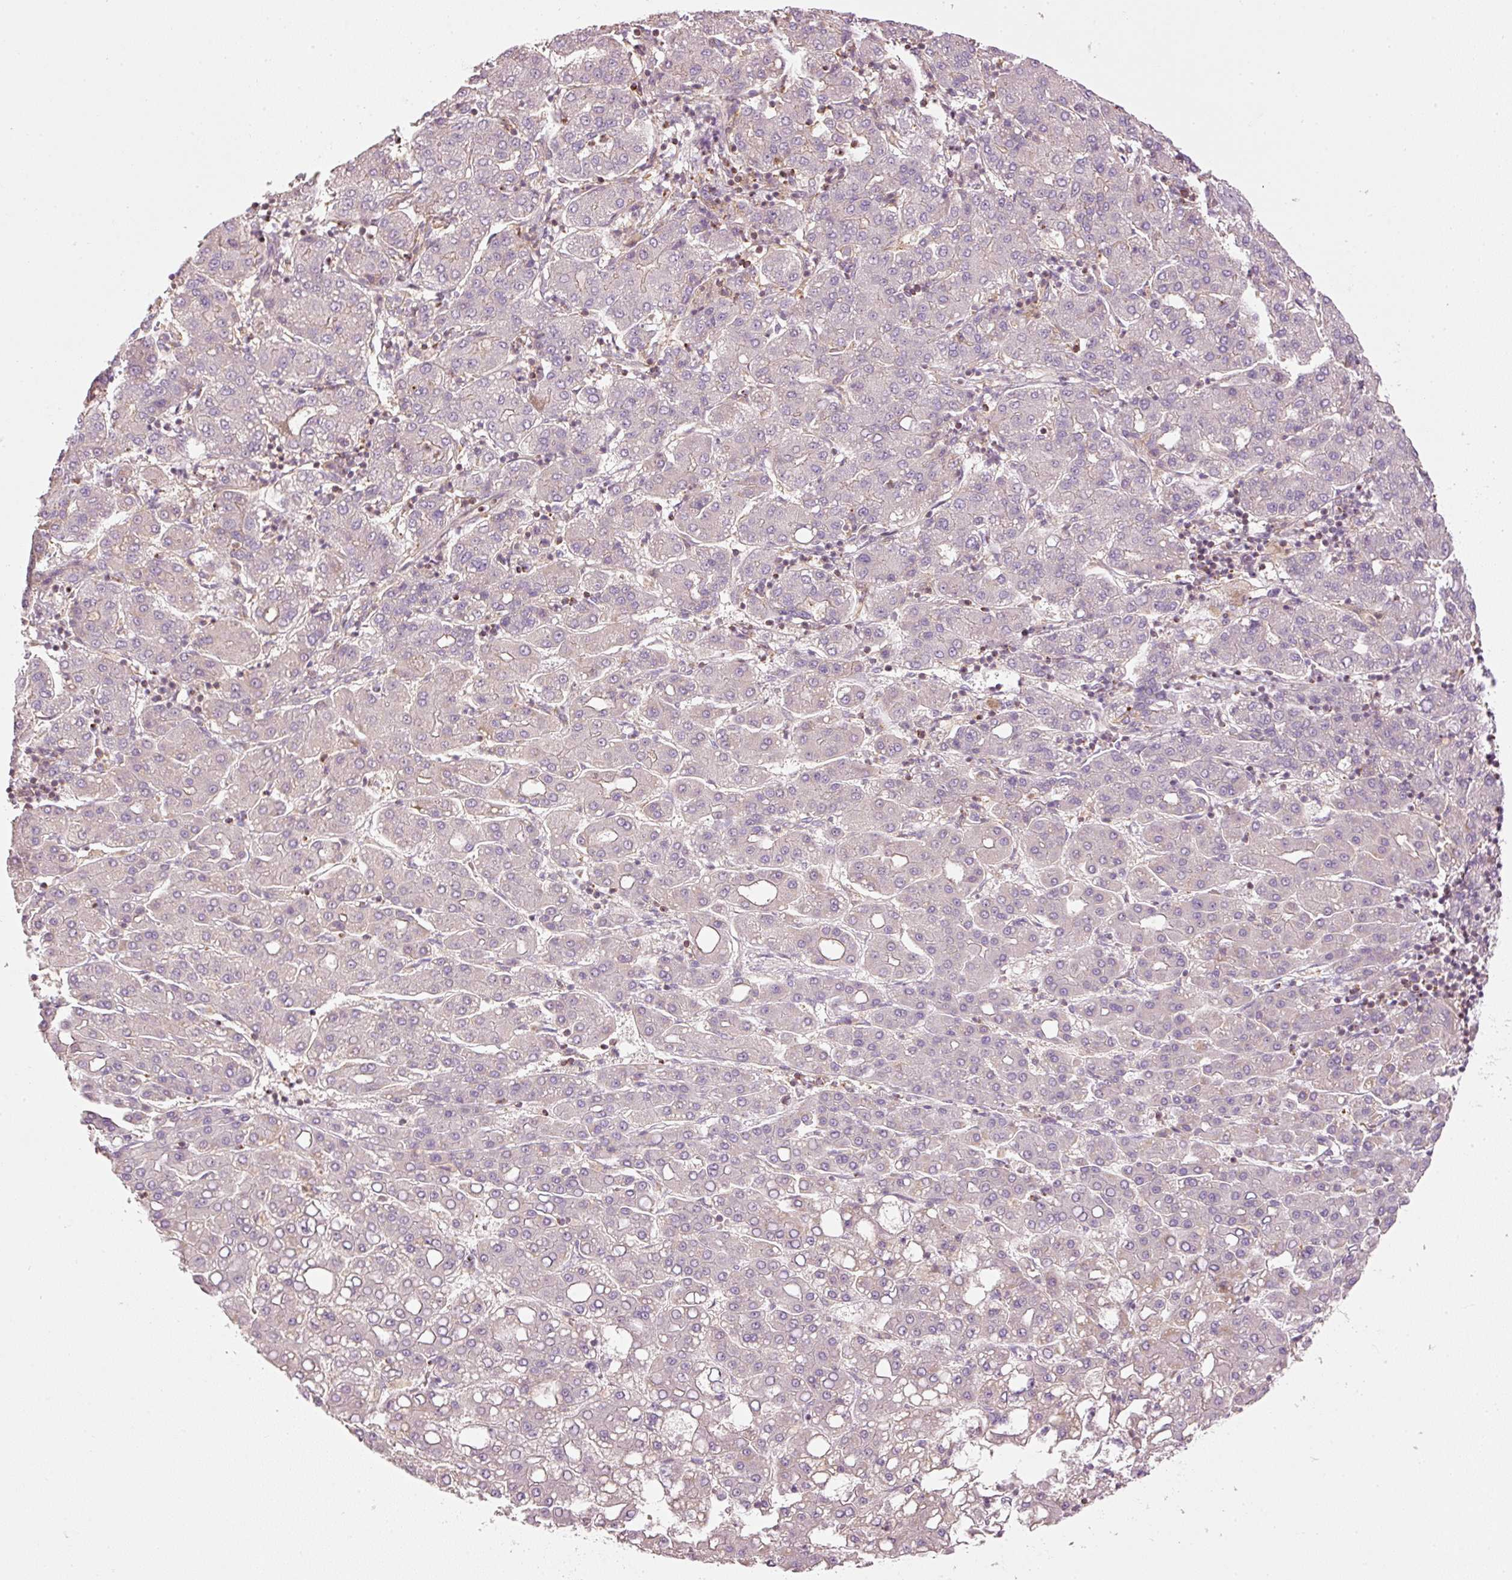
{"staining": {"intensity": "negative", "quantity": "none", "location": "none"}, "tissue": "liver cancer", "cell_type": "Tumor cells", "image_type": "cancer", "snomed": [{"axis": "morphology", "description": "Carcinoma, Hepatocellular, NOS"}, {"axis": "topography", "description": "Liver"}], "caption": "There is no significant staining in tumor cells of liver cancer (hepatocellular carcinoma). Nuclei are stained in blue.", "gene": "SIPA1", "patient": {"sex": "male", "age": 65}}